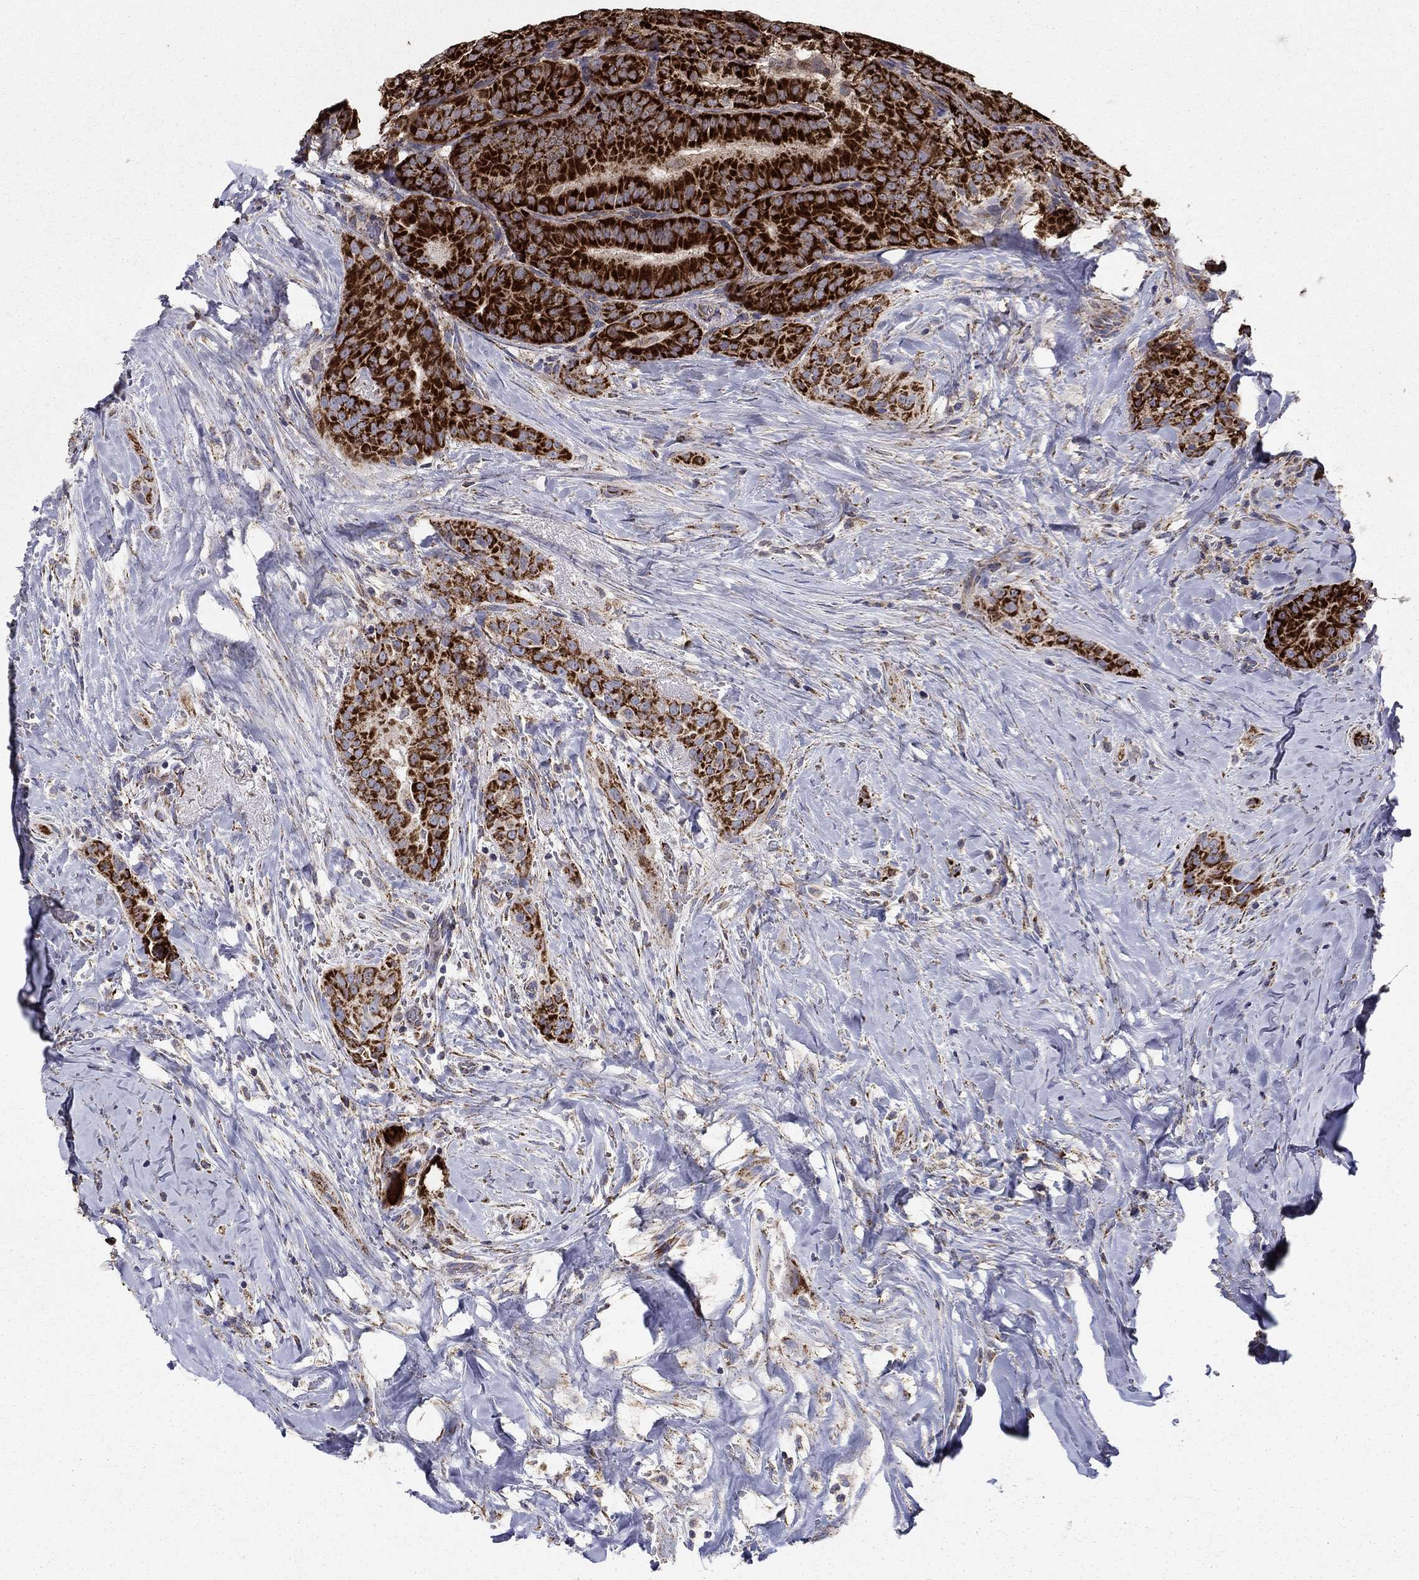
{"staining": {"intensity": "strong", "quantity": ">75%", "location": "cytoplasmic/membranous"}, "tissue": "thyroid cancer", "cell_type": "Tumor cells", "image_type": "cancer", "snomed": [{"axis": "morphology", "description": "Papillary adenocarcinoma, NOS"}, {"axis": "topography", "description": "Thyroid gland"}], "caption": "The immunohistochemical stain shows strong cytoplasmic/membranous positivity in tumor cells of papillary adenocarcinoma (thyroid) tissue.", "gene": "GCSH", "patient": {"sex": "male", "age": 61}}